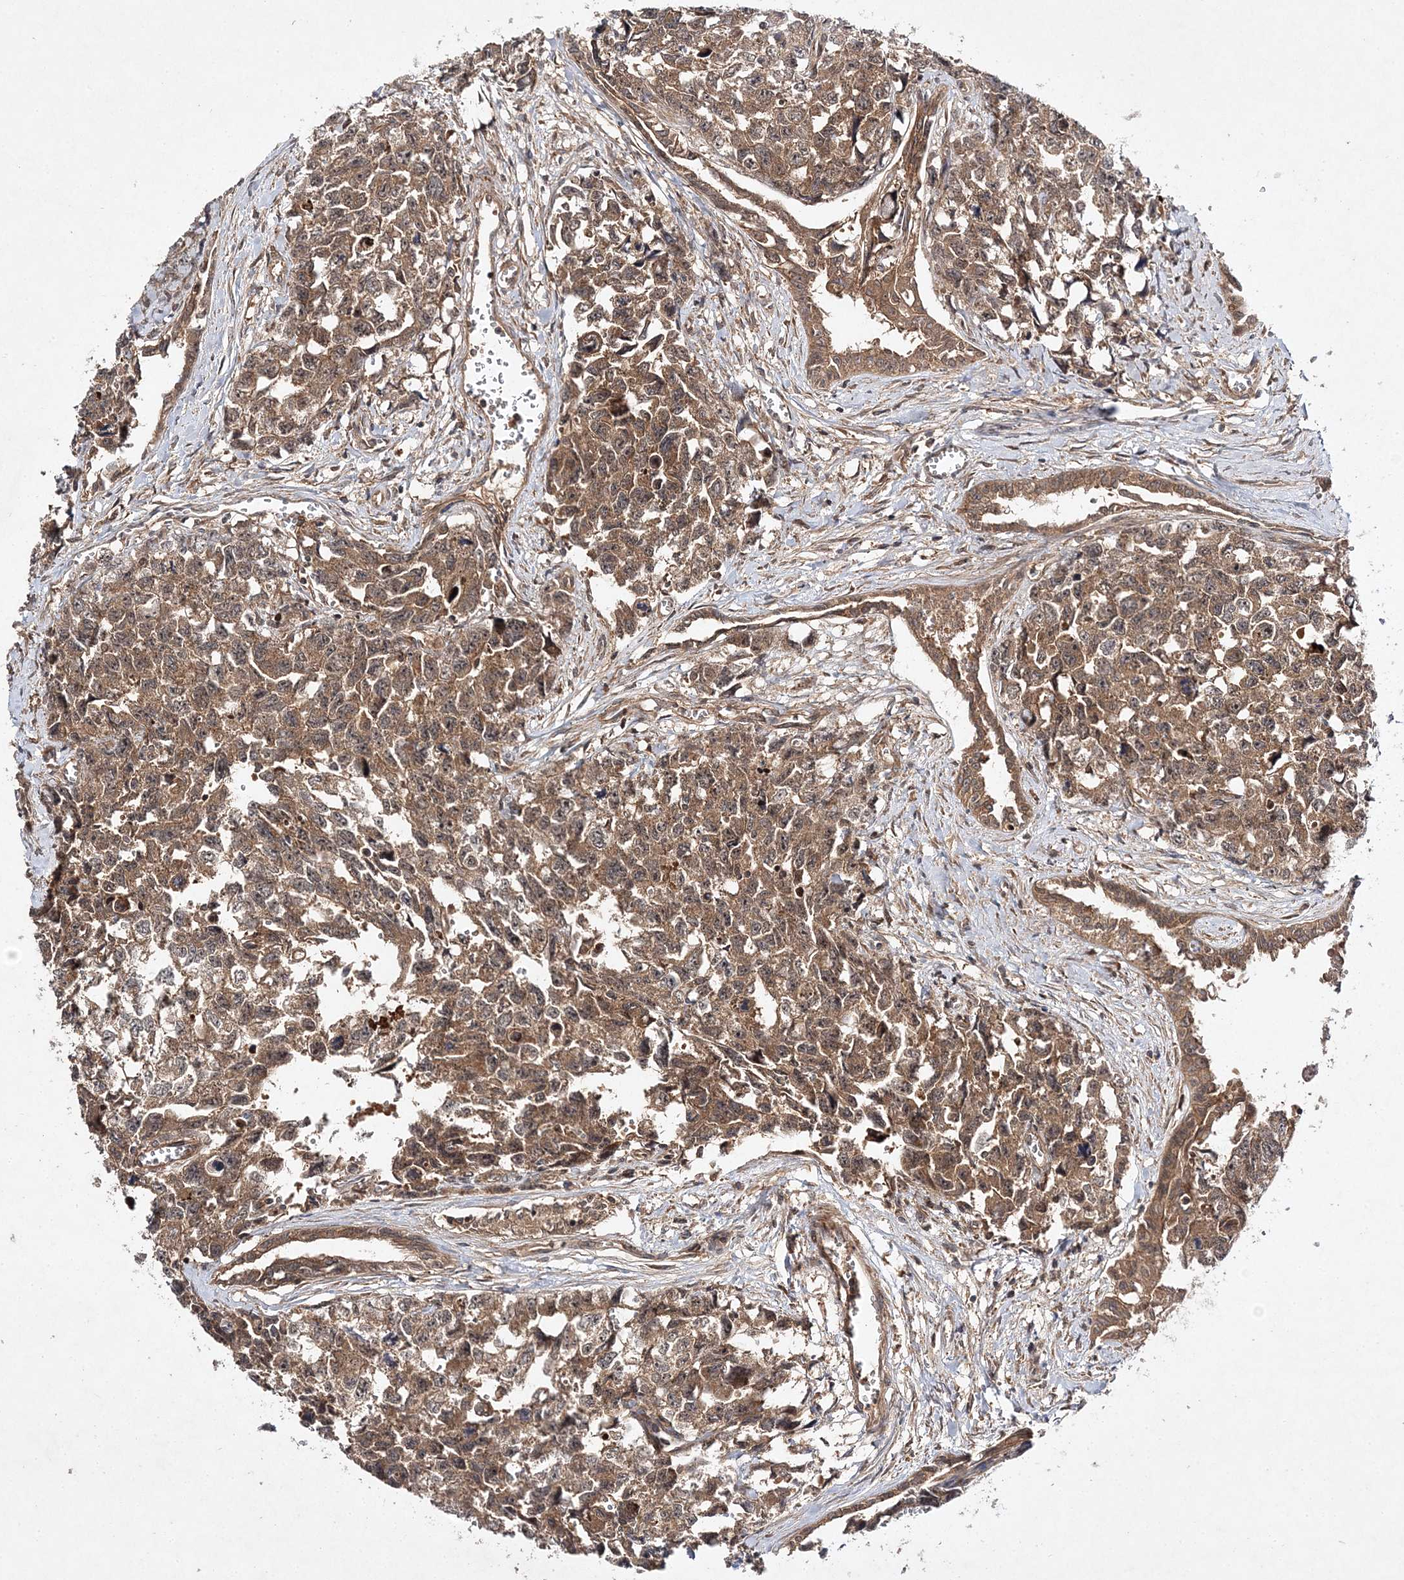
{"staining": {"intensity": "moderate", "quantity": ">75%", "location": "cytoplasmic/membranous"}, "tissue": "testis cancer", "cell_type": "Tumor cells", "image_type": "cancer", "snomed": [{"axis": "morphology", "description": "Carcinoma, Embryonal, NOS"}, {"axis": "topography", "description": "Testis"}], "caption": "This micrograph exhibits immunohistochemistry staining of testis cancer, with medium moderate cytoplasmic/membranous staining in about >75% of tumor cells.", "gene": "TMEM9B", "patient": {"sex": "male", "age": 31}}